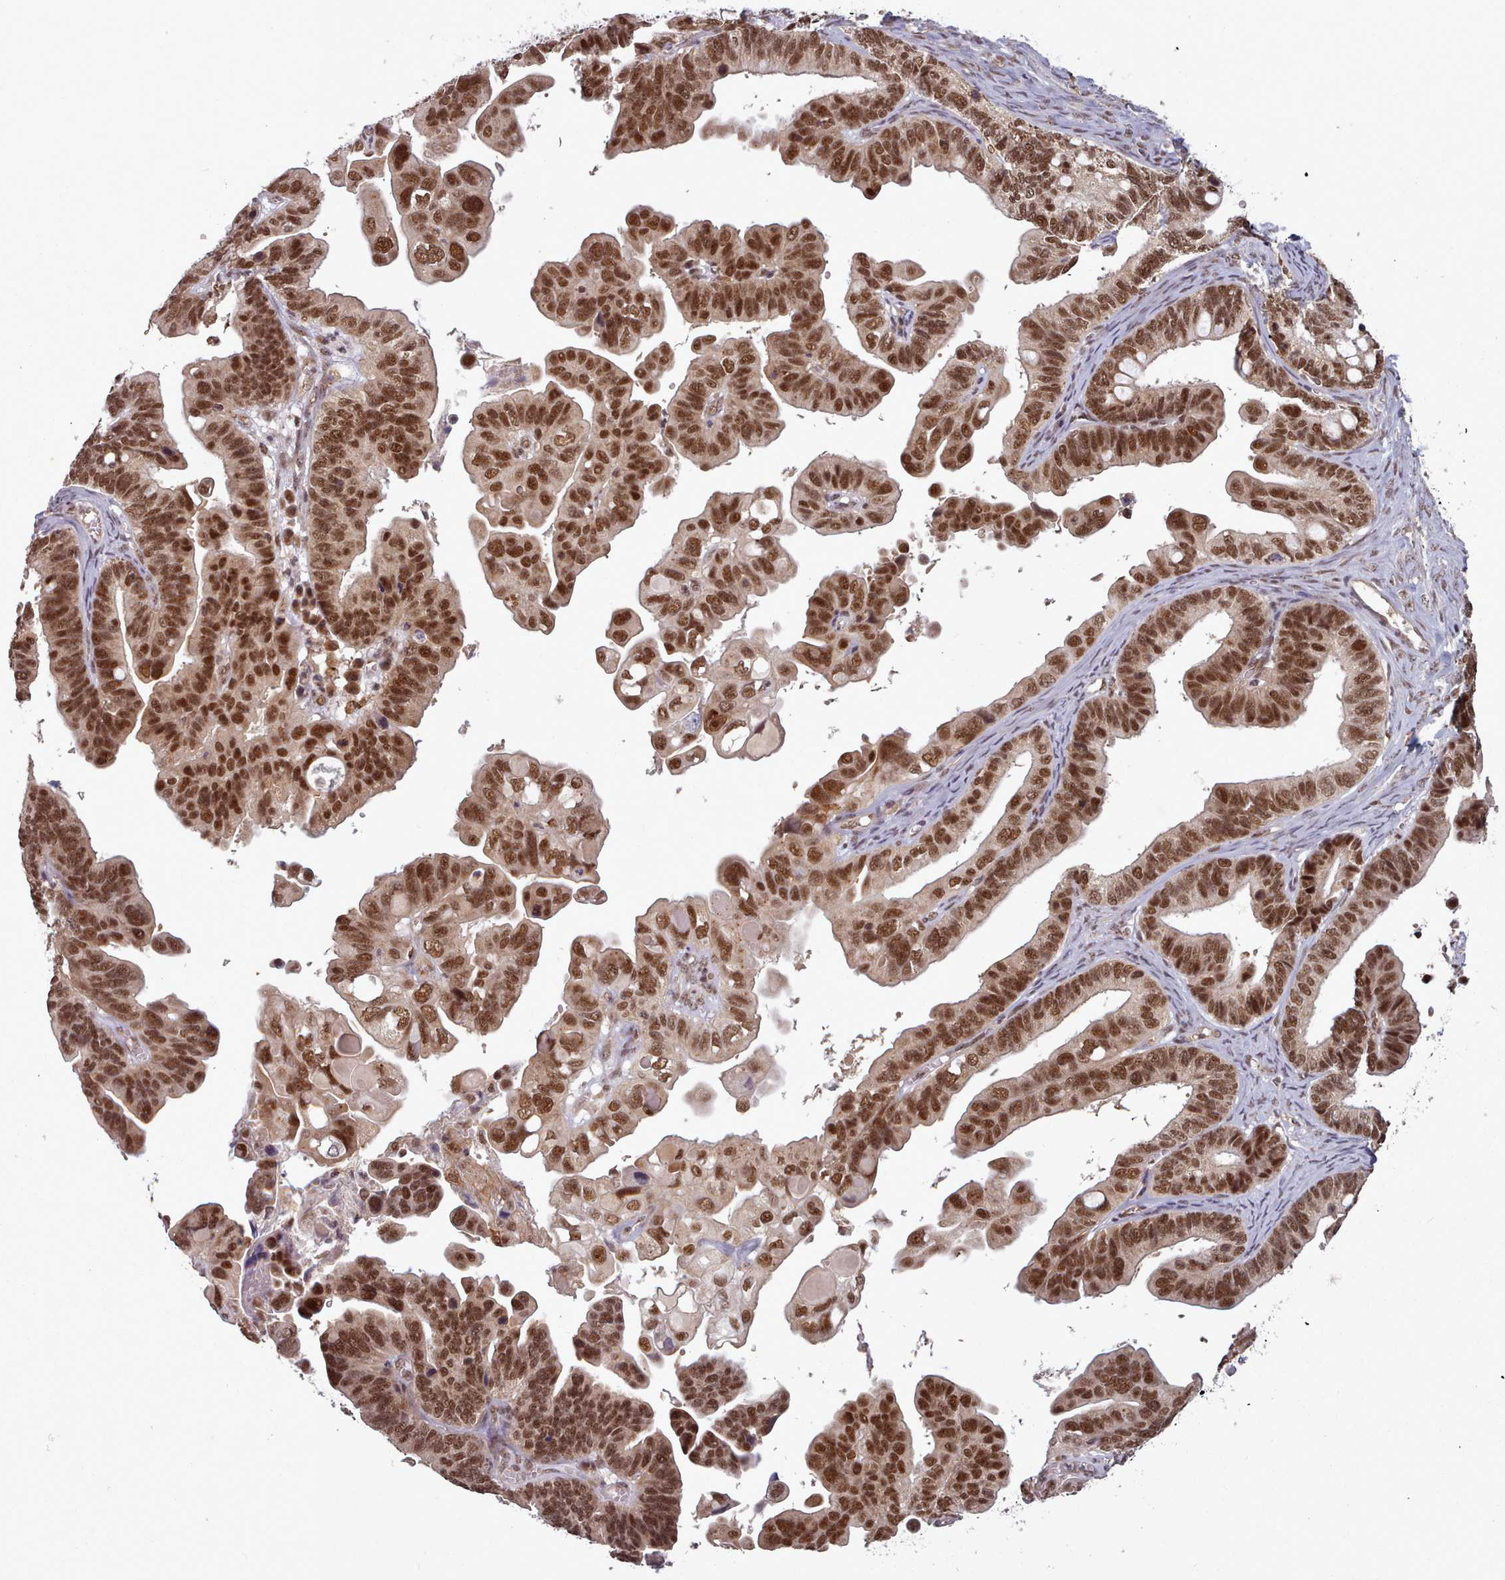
{"staining": {"intensity": "strong", "quantity": ">75%", "location": "nuclear"}, "tissue": "ovarian cancer", "cell_type": "Tumor cells", "image_type": "cancer", "snomed": [{"axis": "morphology", "description": "Cystadenocarcinoma, serous, NOS"}, {"axis": "topography", "description": "Ovary"}], "caption": "Tumor cells show high levels of strong nuclear positivity in approximately >75% of cells in ovarian cancer.", "gene": "DHX8", "patient": {"sex": "female", "age": 56}}